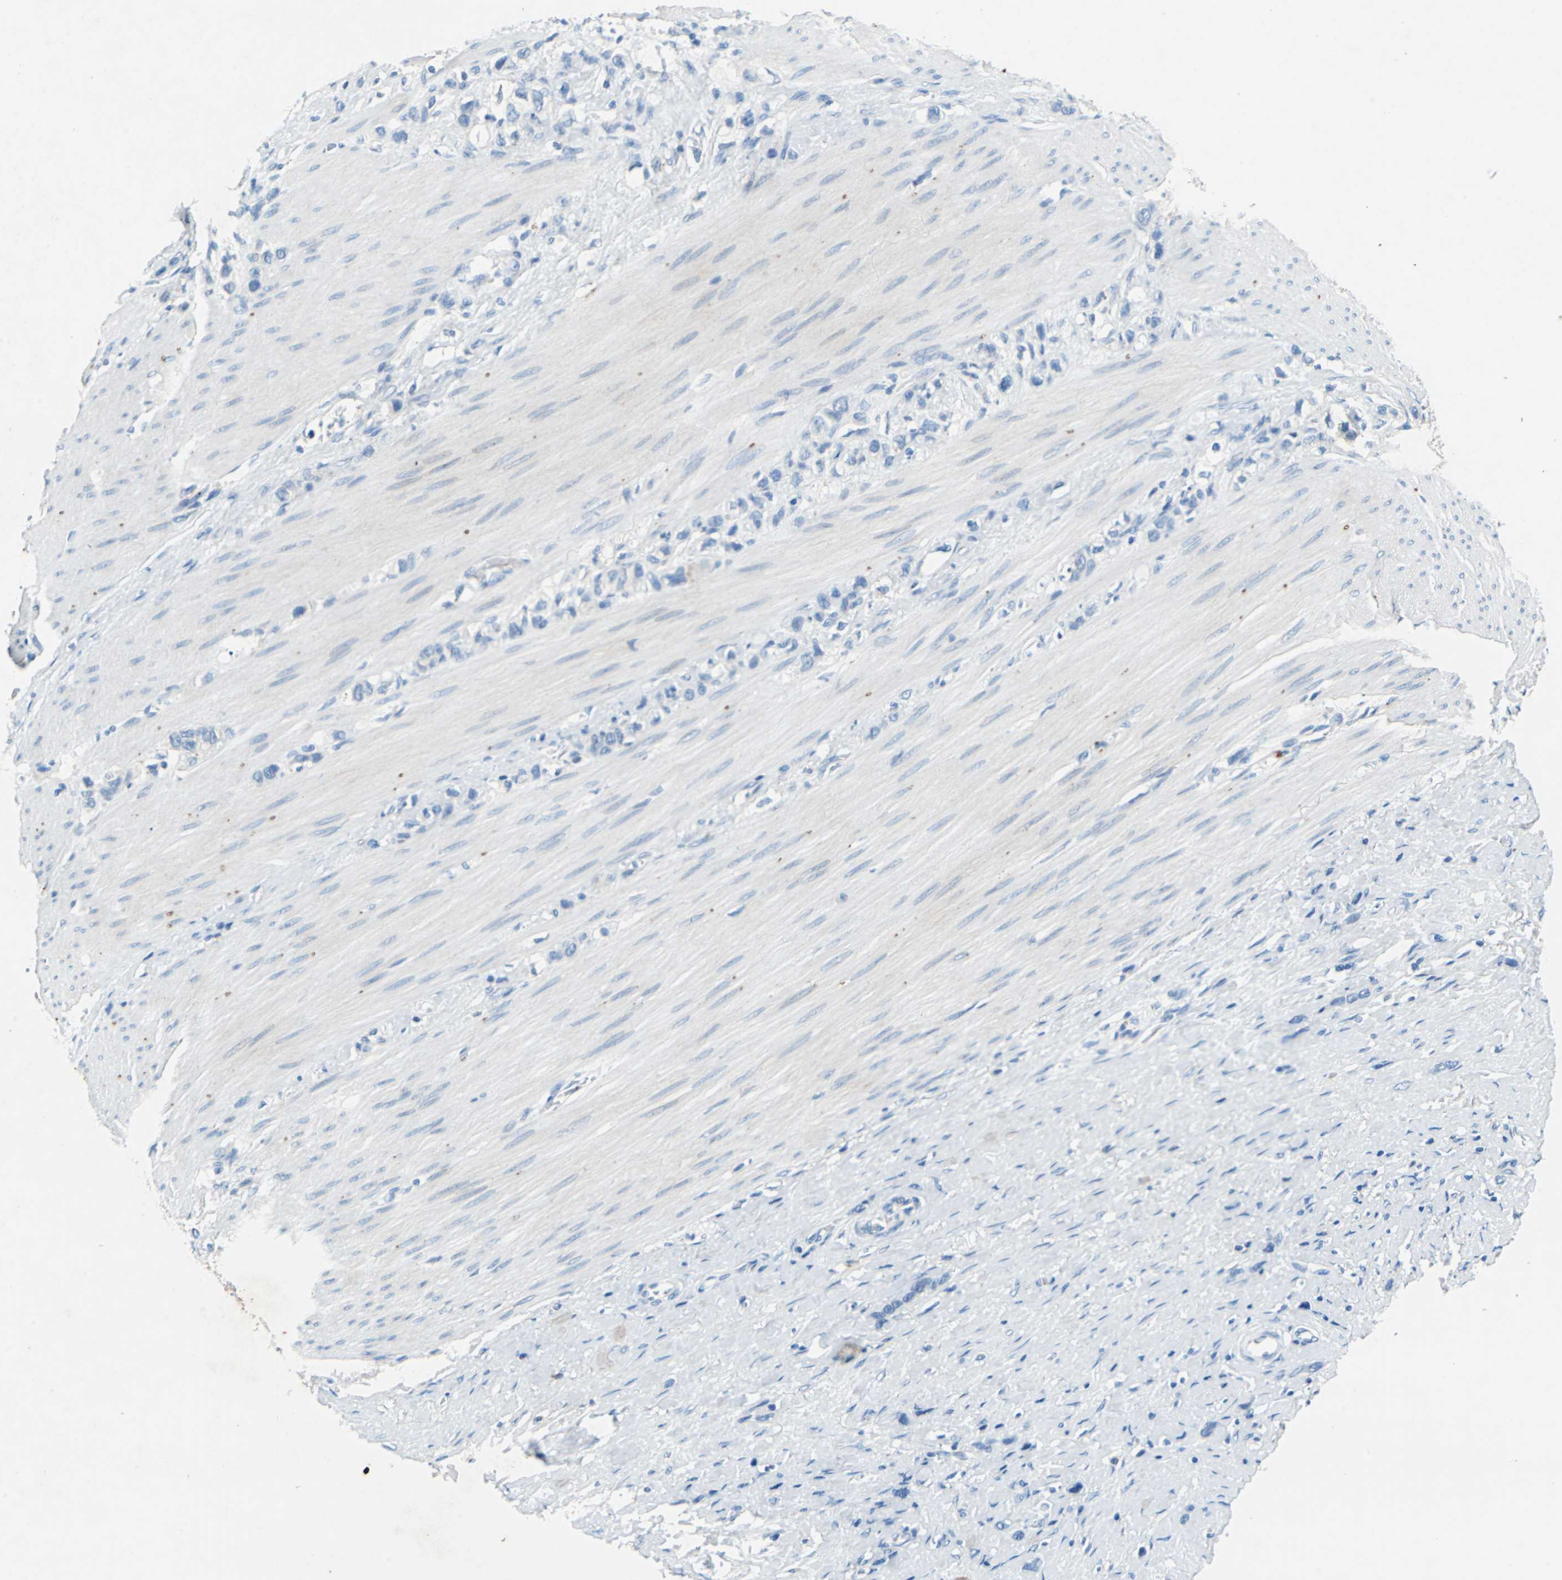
{"staining": {"intensity": "negative", "quantity": "none", "location": "none"}, "tissue": "stomach cancer", "cell_type": "Tumor cells", "image_type": "cancer", "snomed": [{"axis": "morphology", "description": "Normal tissue, NOS"}, {"axis": "morphology", "description": "Adenocarcinoma, NOS"}, {"axis": "morphology", "description": "Adenocarcinoma, High grade"}, {"axis": "topography", "description": "Stomach, upper"}, {"axis": "topography", "description": "Stomach"}], "caption": "The photomicrograph reveals no significant positivity in tumor cells of adenocarcinoma (stomach).", "gene": "TEX264", "patient": {"sex": "female", "age": 65}}